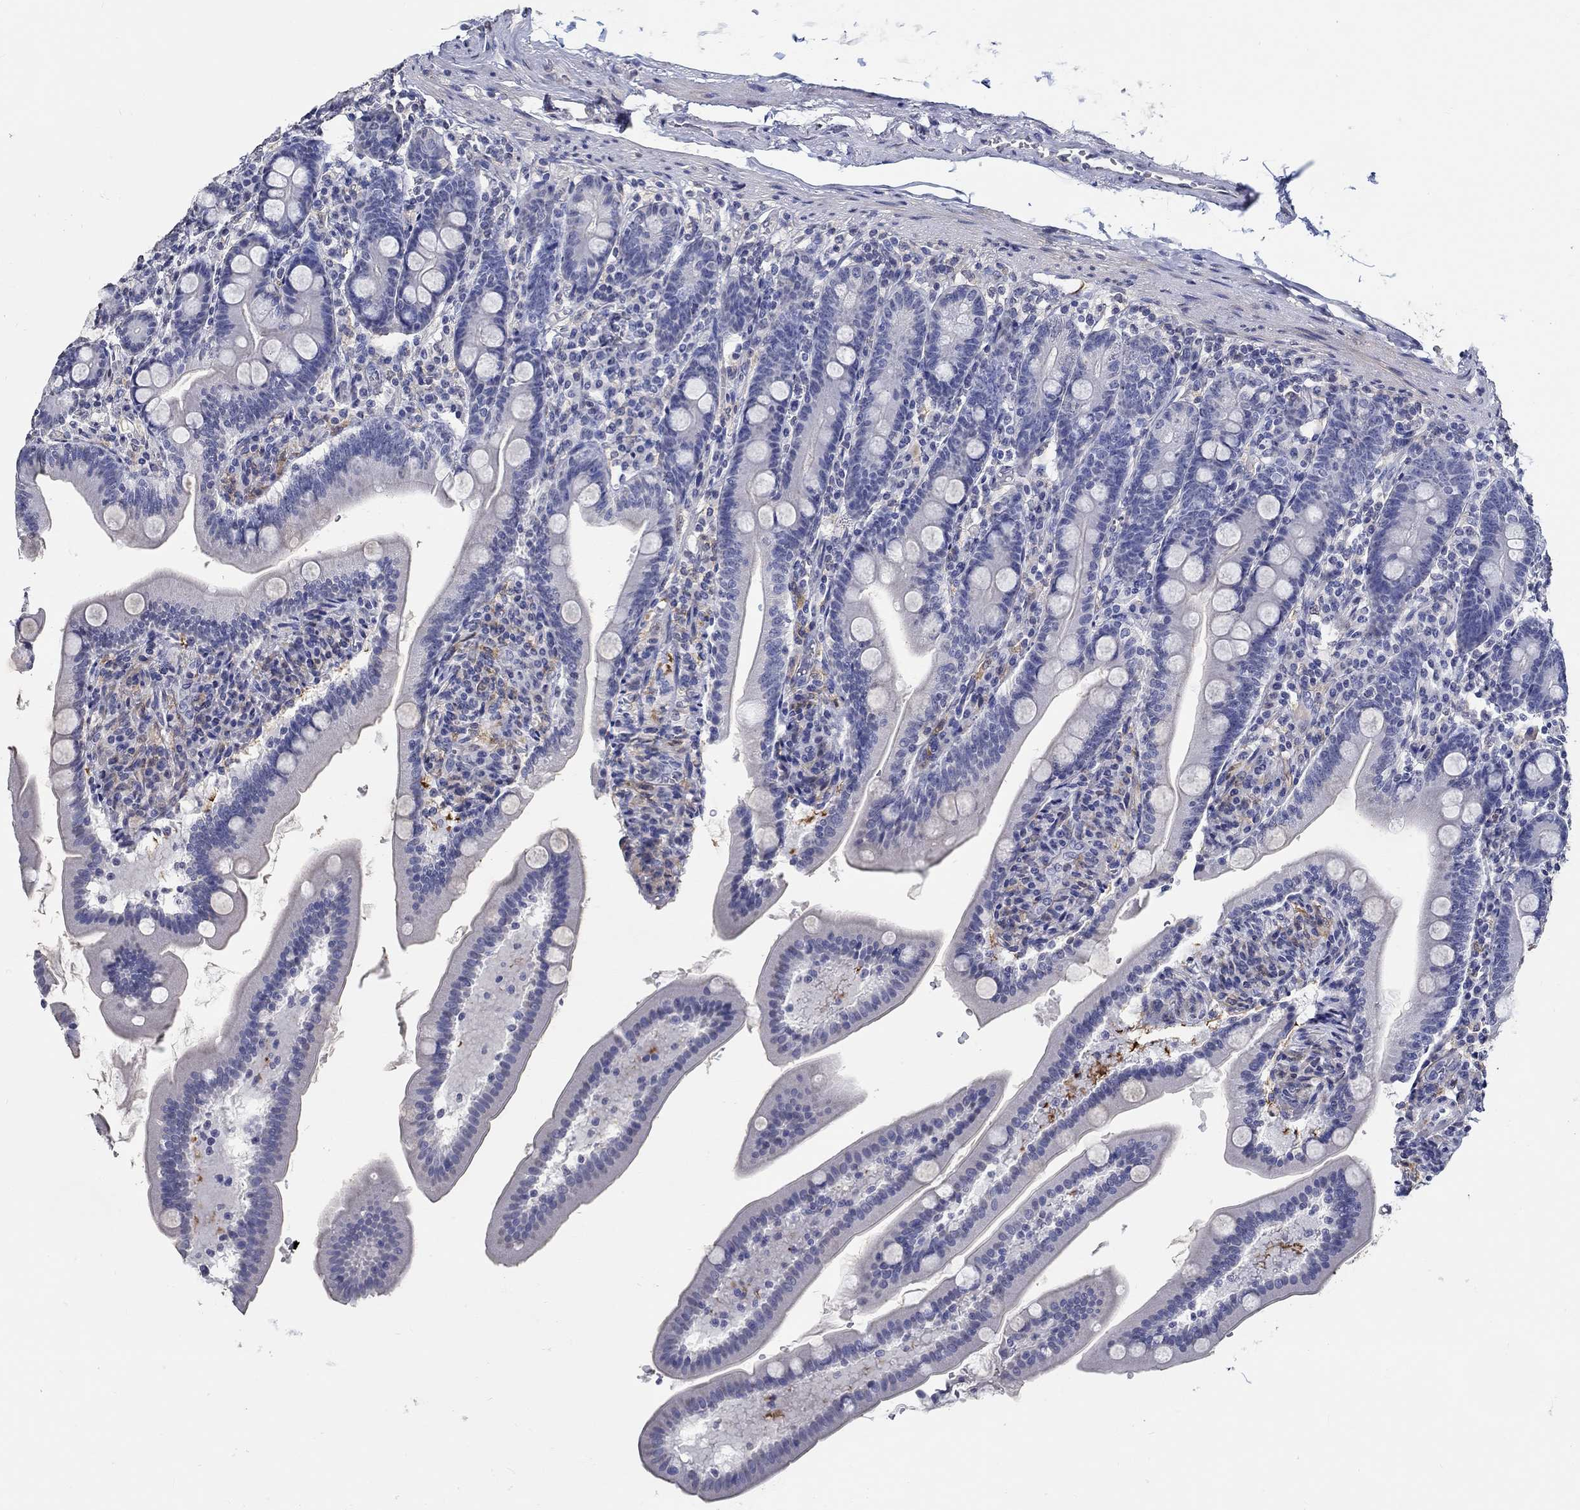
{"staining": {"intensity": "negative", "quantity": "none", "location": "none"}, "tissue": "duodenum", "cell_type": "Glandular cells", "image_type": "normal", "snomed": [{"axis": "morphology", "description": "Normal tissue, NOS"}, {"axis": "topography", "description": "Duodenum"}], "caption": "Immunohistochemistry (IHC) histopathology image of benign human duodenum stained for a protein (brown), which reveals no staining in glandular cells.", "gene": "PDE1B", "patient": {"sex": "female", "age": 67}}